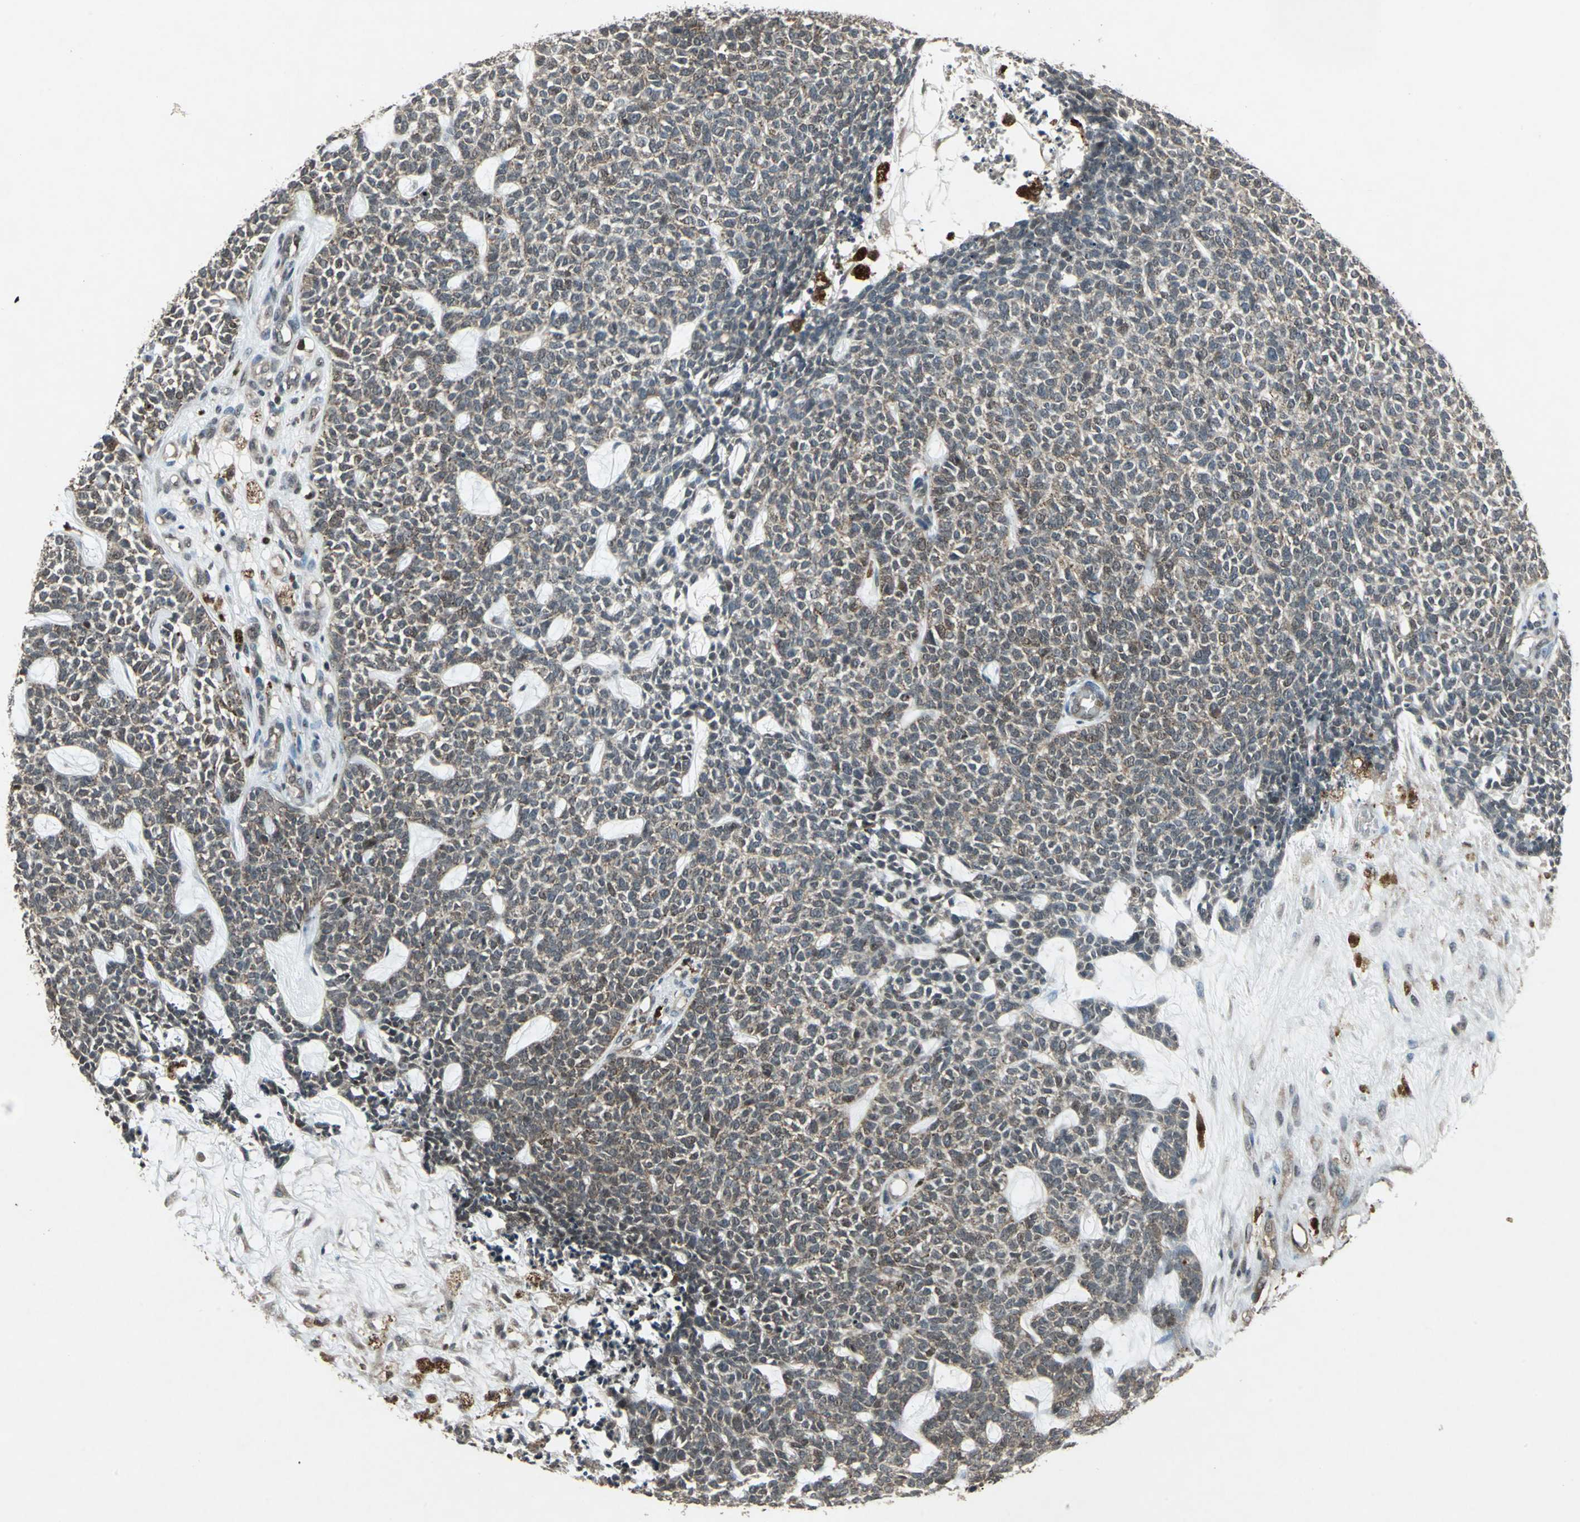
{"staining": {"intensity": "negative", "quantity": "none", "location": "none"}, "tissue": "skin cancer", "cell_type": "Tumor cells", "image_type": "cancer", "snomed": [{"axis": "morphology", "description": "Basal cell carcinoma"}, {"axis": "topography", "description": "Skin"}], "caption": "The histopathology image reveals no staining of tumor cells in skin cancer (basal cell carcinoma). (DAB (3,3'-diaminobenzidine) immunohistochemistry with hematoxylin counter stain).", "gene": "PYCARD", "patient": {"sex": "female", "age": 84}}